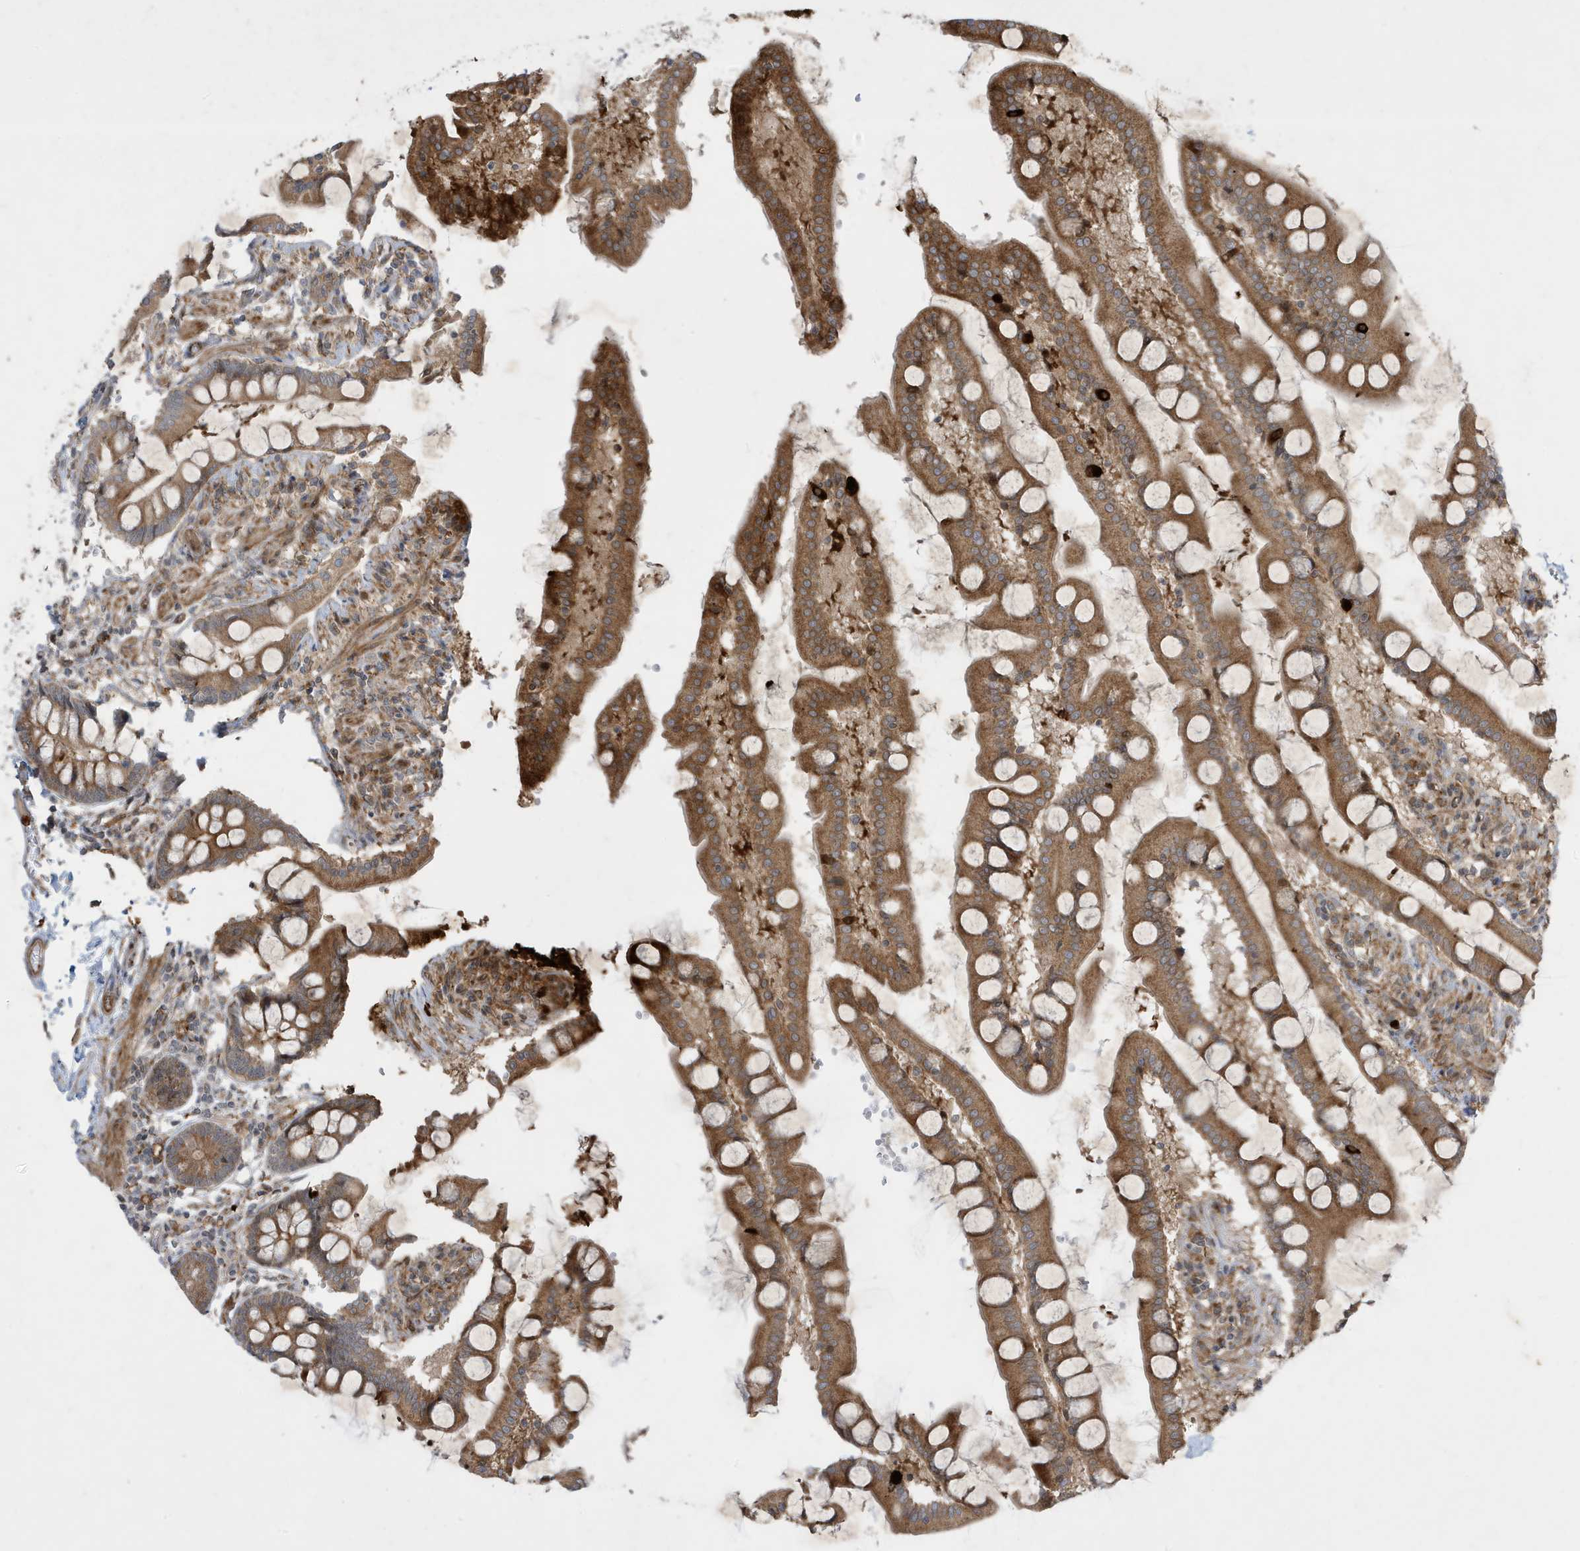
{"staining": {"intensity": "moderate", "quantity": ">75%", "location": "cytoplasmic/membranous"}, "tissue": "small intestine", "cell_type": "Glandular cells", "image_type": "normal", "snomed": [{"axis": "morphology", "description": "Normal tissue, NOS"}, {"axis": "topography", "description": "Small intestine"}], "caption": "A high-resolution photomicrograph shows immunohistochemistry staining of normal small intestine, which demonstrates moderate cytoplasmic/membranous expression in approximately >75% of glandular cells.", "gene": "IFT57", "patient": {"sex": "male", "age": 41}}